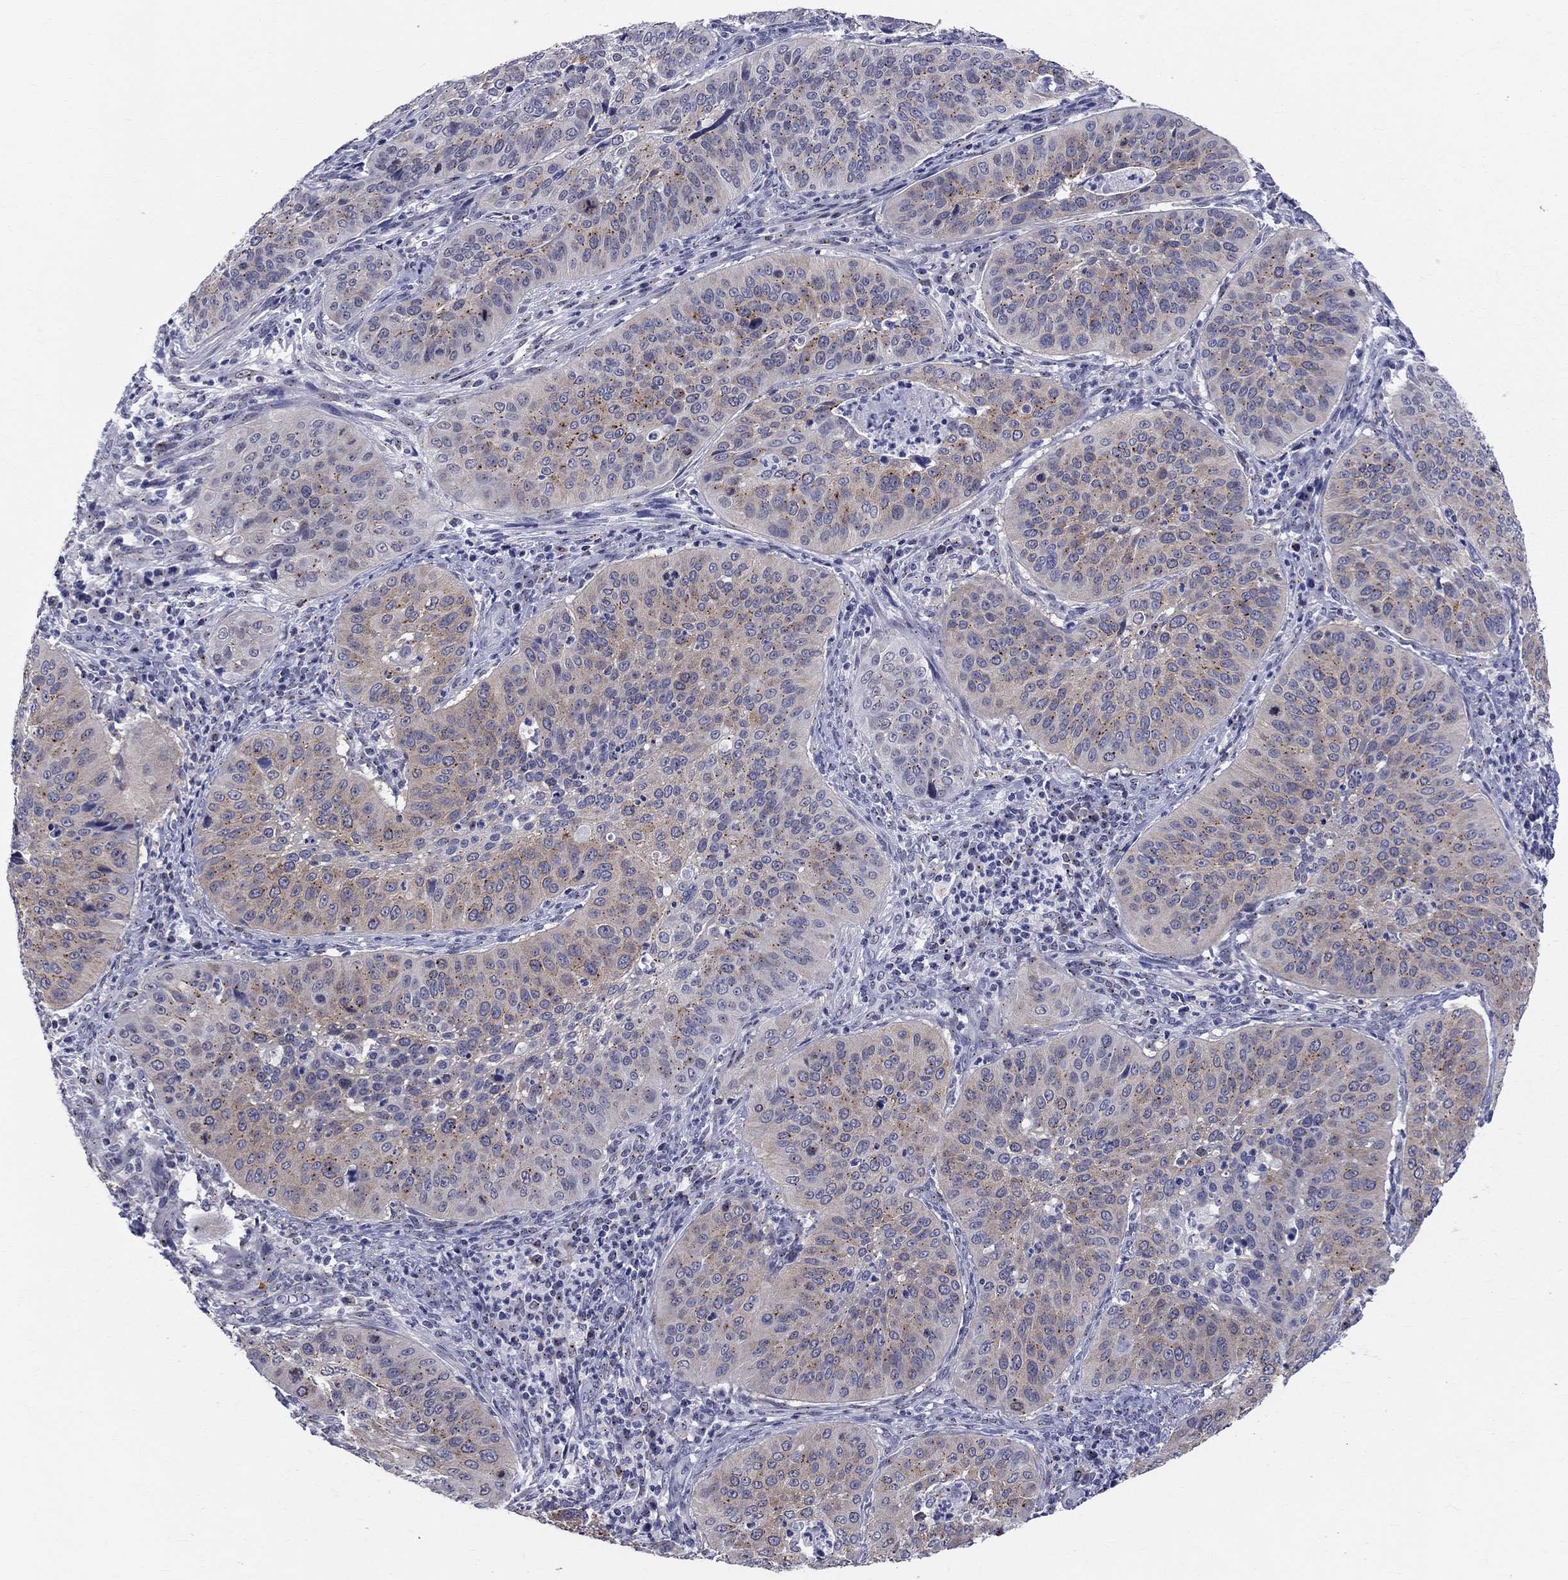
{"staining": {"intensity": "weak", "quantity": "<25%", "location": "cytoplasmic/membranous"}, "tissue": "cervical cancer", "cell_type": "Tumor cells", "image_type": "cancer", "snomed": [{"axis": "morphology", "description": "Normal tissue, NOS"}, {"axis": "morphology", "description": "Squamous cell carcinoma, NOS"}, {"axis": "topography", "description": "Cervix"}], "caption": "IHC photomicrograph of neoplastic tissue: human cervical cancer (squamous cell carcinoma) stained with DAB (3,3'-diaminobenzidine) reveals no significant protein positivity in tumor cells. (Brightfield microscopy of DAB (3,3'-diaminobenzidine) IHC at high magnification).", "gene": "CEP43", "patient": {"sex": "female", "age": 39}}